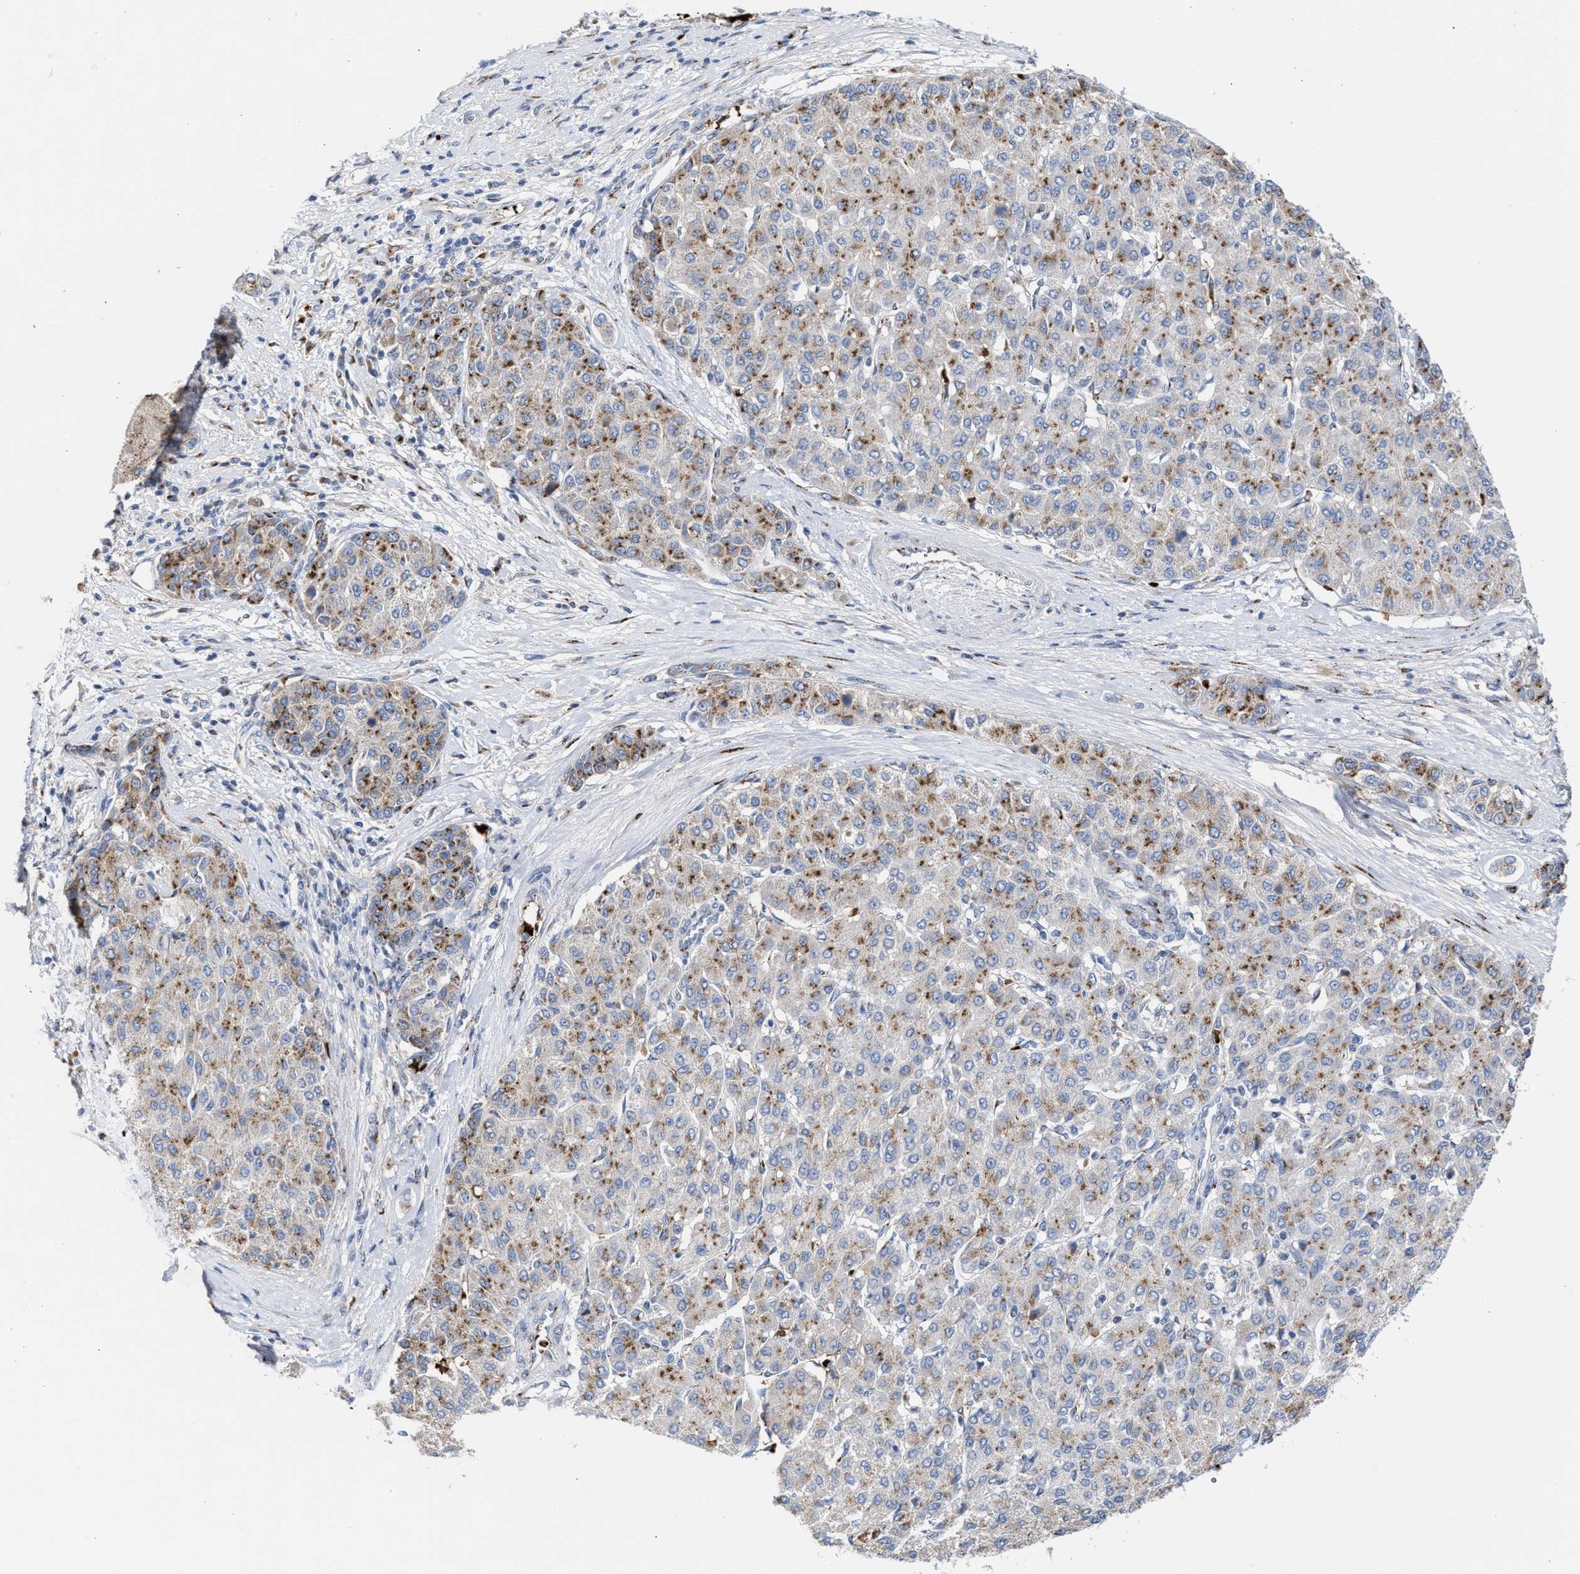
{"staining": {"intensity": "strong", "quantity": "25%-75%", "location": "cytoplasmic/membranous"}, "tissue": "liver cancer", "cell_type": "Tumor cells", "image_type": "cancer", "snomed": [{"axis": "morphology", "description": "Carcinoma, Hepatocellular, NOS"}, {"axis": "topography", "description": "Liver"}], "caption": "Tumor cells display strong cytoplasmic/membranous positivity in approximately 25%-75% of cells in liver cancer.", "gene": "CCL2", "patient": {"sex": "male", "age": 65}}